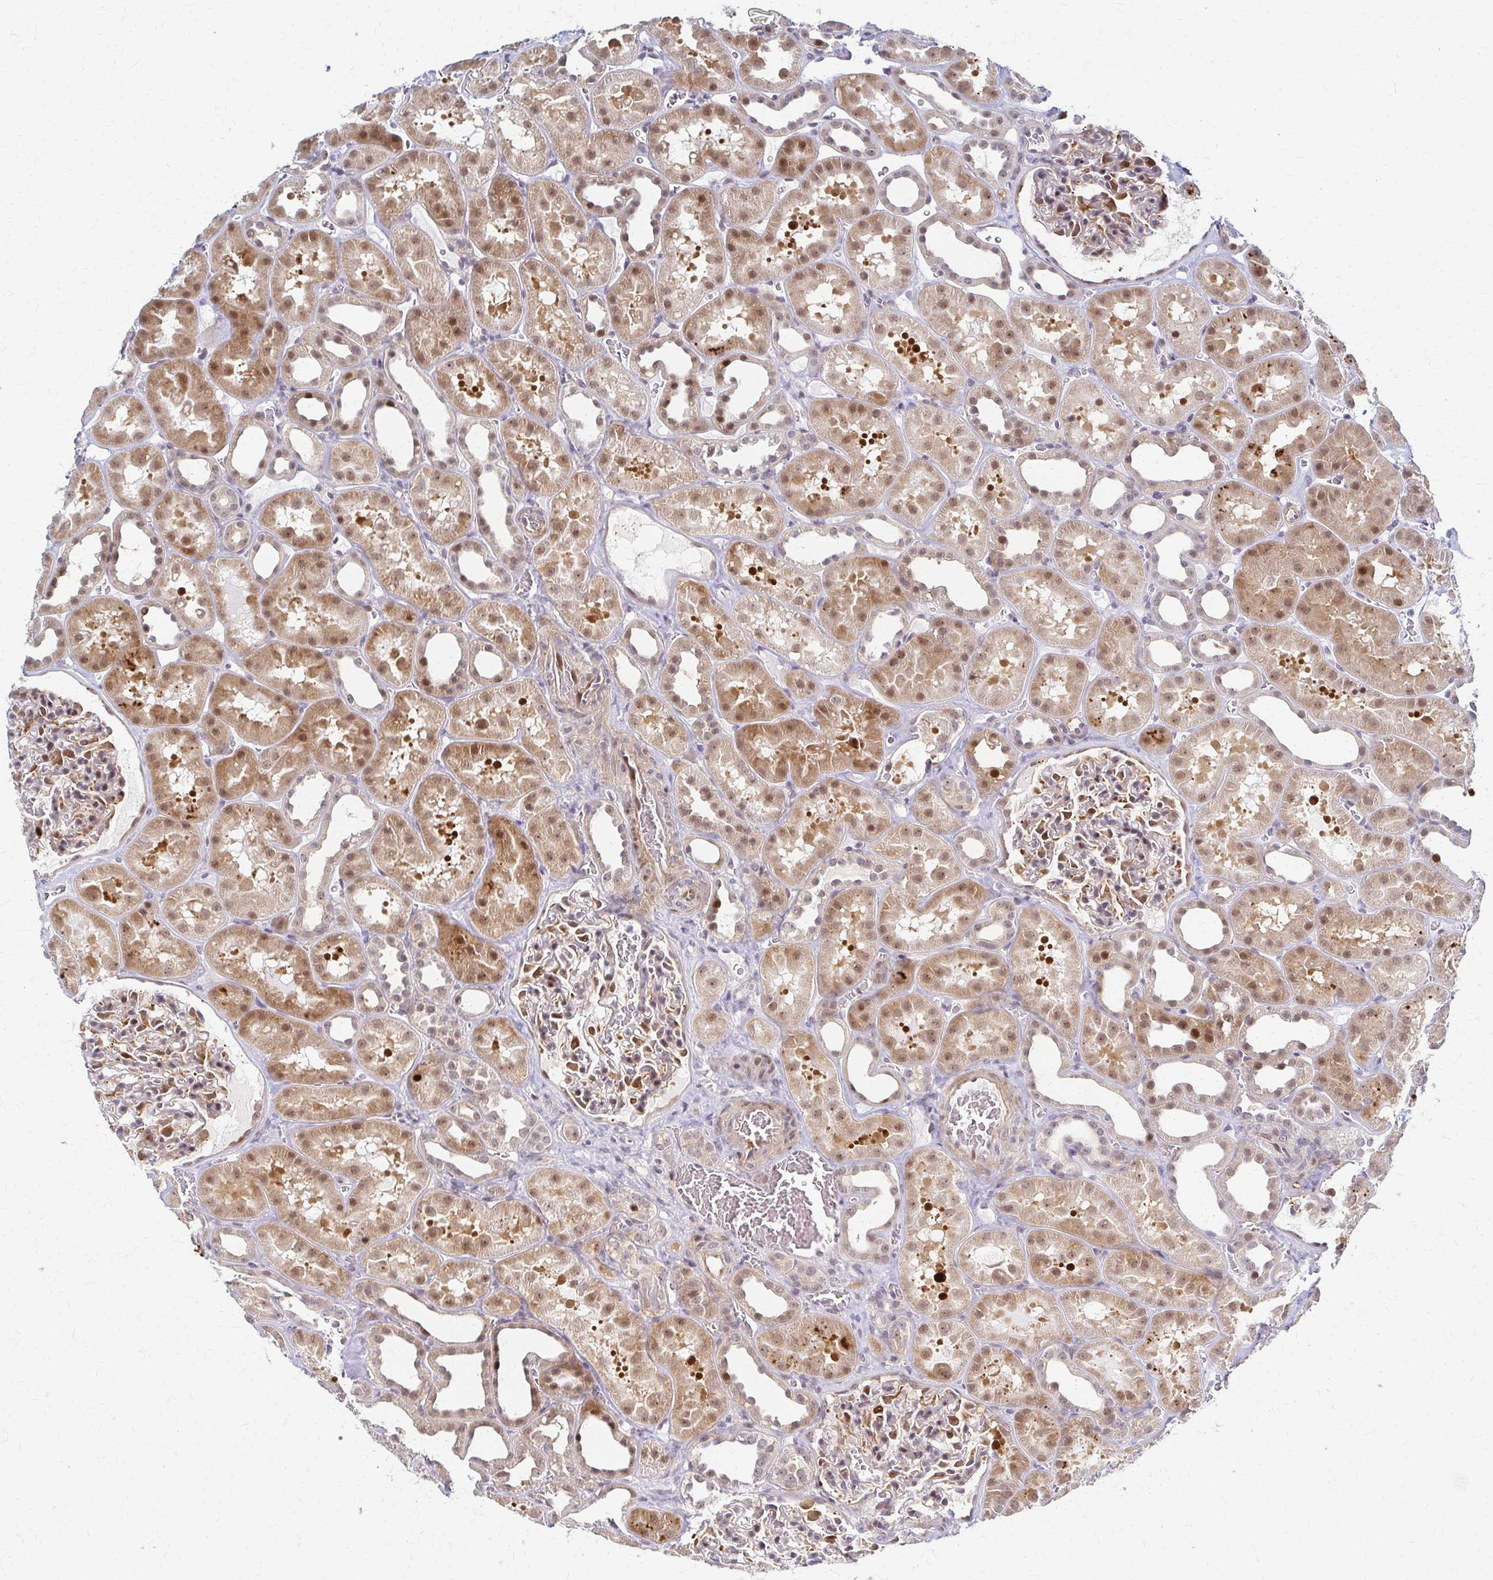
{"staining": {"intensity": "moderate", "quantity": ">75%", "location": "nuclear"}, "tissue": "kidney", "cell_type": "Cells in glomeruli", "image_type": "normal", "snomed": [{"axis": "morphology", "description": "Normal tissue, NOS"}, {"axis": "topography", "description": "Kidney"}], "caption": "This is an image of IHC staining of normal kidney, which shows moderate expression in the nuclear of cells in glomeruli.", "gene": "PSMD7", "patient": {"sex": "female", "age": 41}}